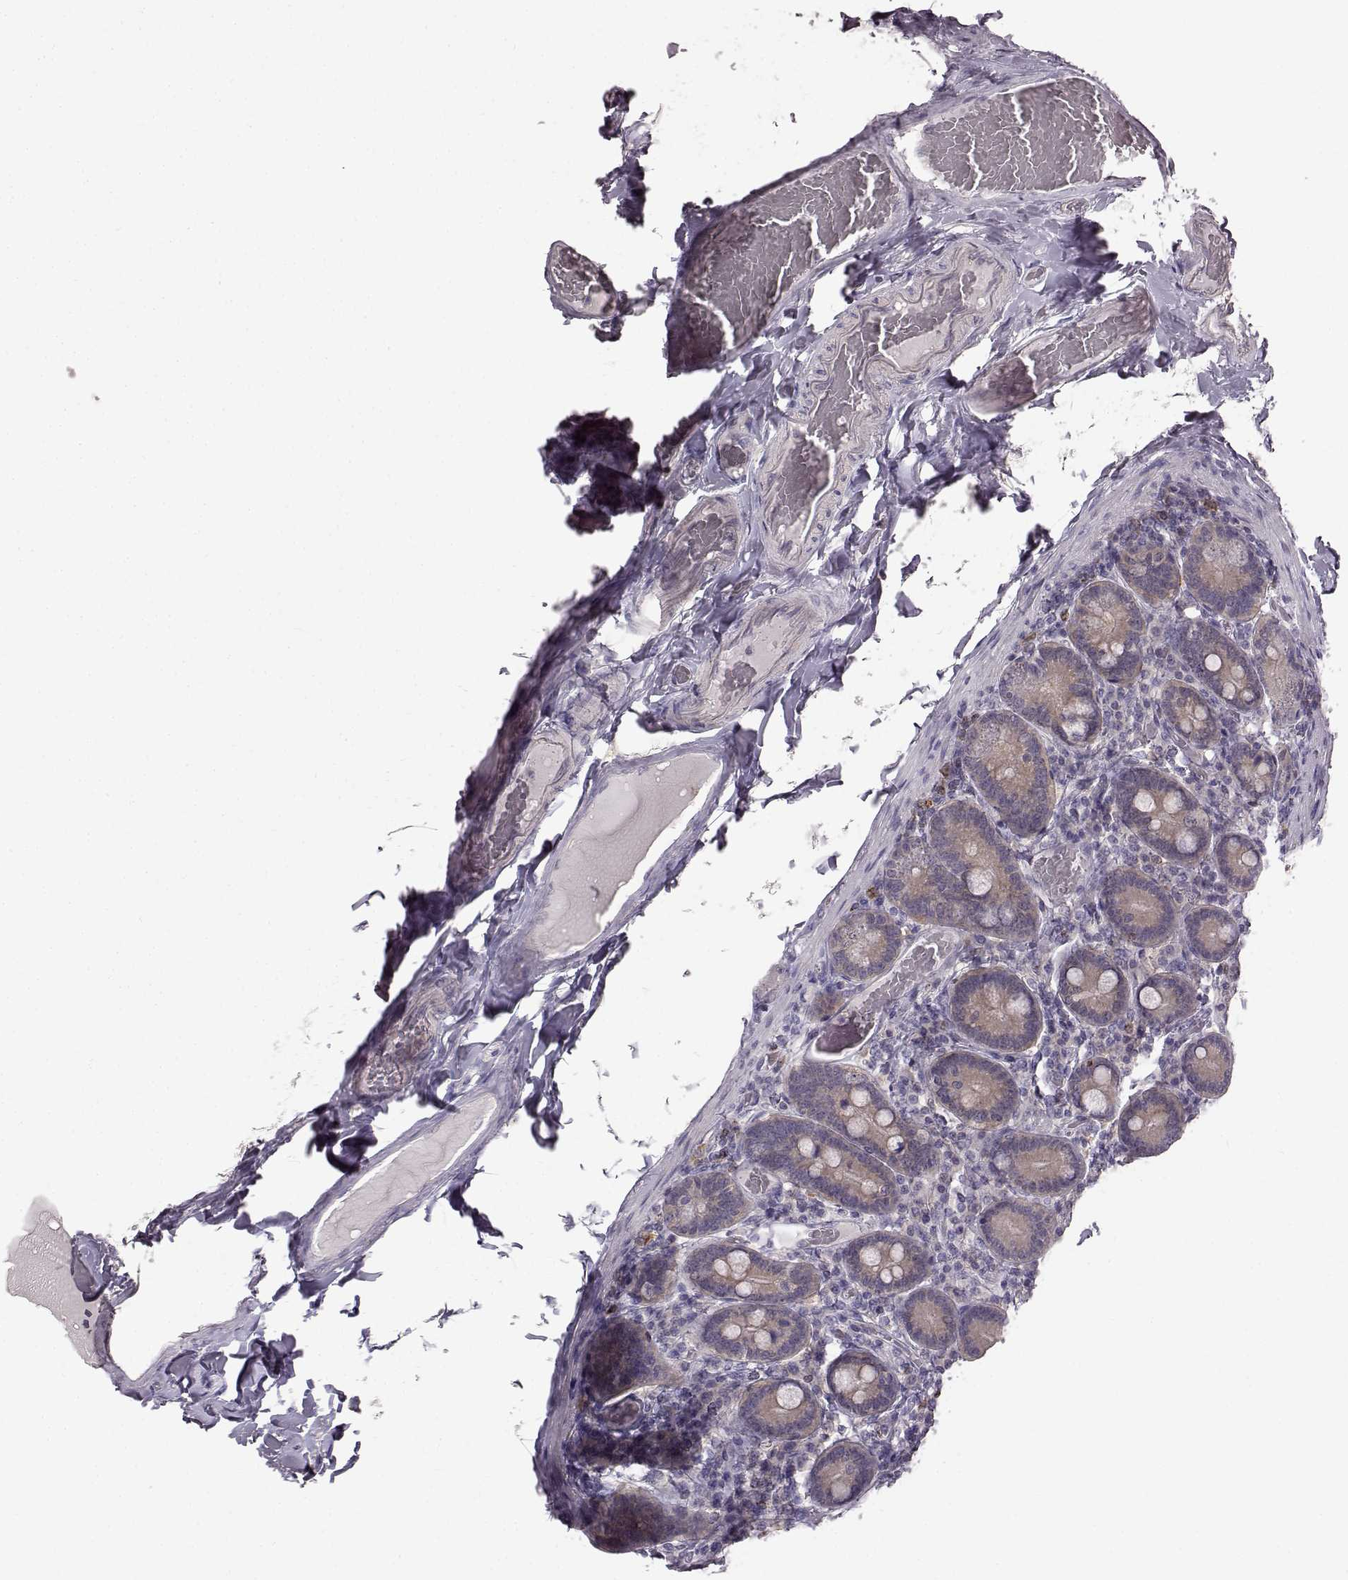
{"staining": {"intensity": "weak", "quantity": ">75%", "location": "cytoplasmic/membranous"}, "tissue": "duodenum", "cell_type": "Glandular cells", "image_type": "normal", "snomed": [{"axis": "morphology", "description": "Normal tissue, NOS"}, {"axis": "topography", "description": "Duodenum"}], "caption": "Protein expression analysis of unremarkable human duodenum reveals weak cytoplasmic/membranous positivity in about >75% of glandular cells.", "gene": "SPAG17", "patient": {"sex": "female", "age": 62}}